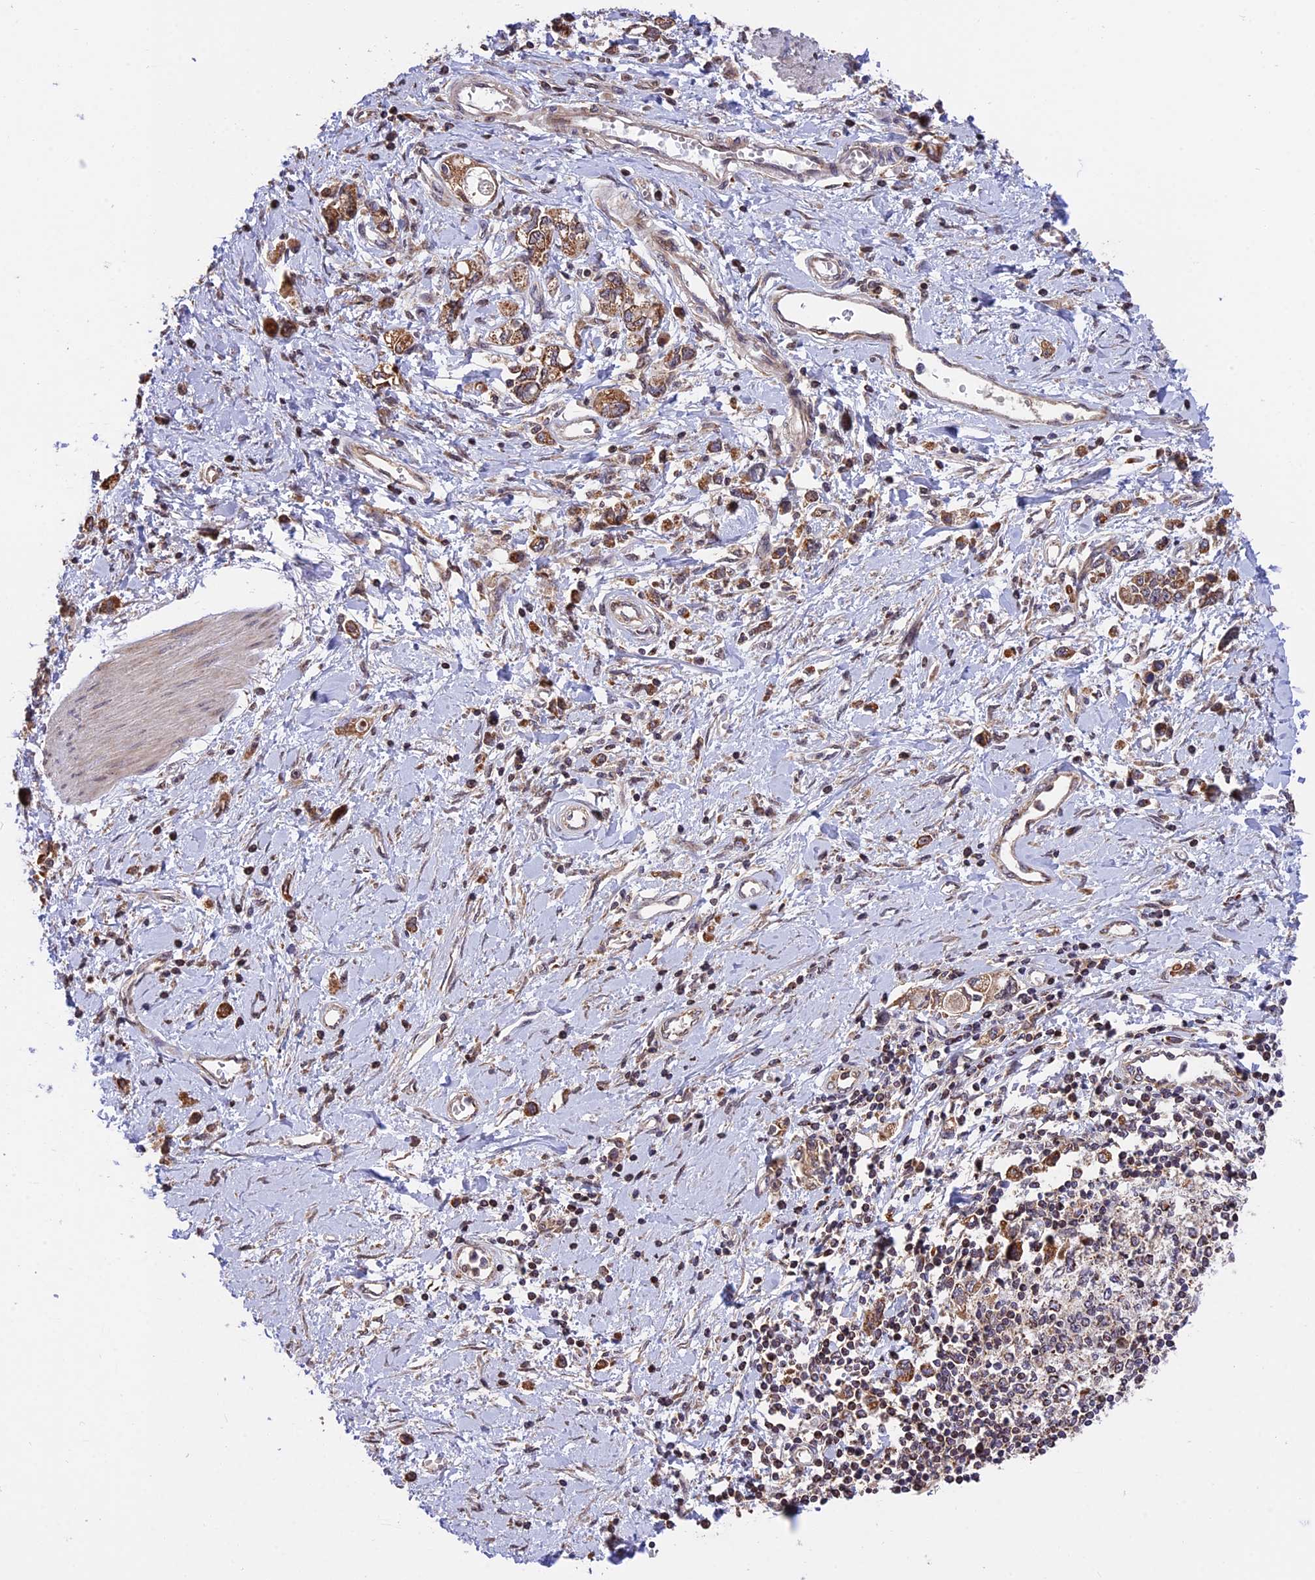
{"staining": {"intensity": "moderate", "quantity": ">75%", "location": "cytoplasmic/membranous"}, "tissue": "stomach cancer", "cell_type": "Tumor cells", "image_type": "cancer", "snomed": [{"axis": "morphology", "description": "Adenocarcinoma, NOS"}, {"axis": "topography", "description": "Stomach"}], "caption": "An image of adenocarcinoma (stomach) stained for a protein exhibits moderate cytoplasmic/membranous brown staining in tumor cells. The staining was performed using DAB, with brown indicating positive protein expression. Nuclei are stained blue with hematoxylin.", "gene": "RERGL", "patient": {"sex": "female", "age": 76}}